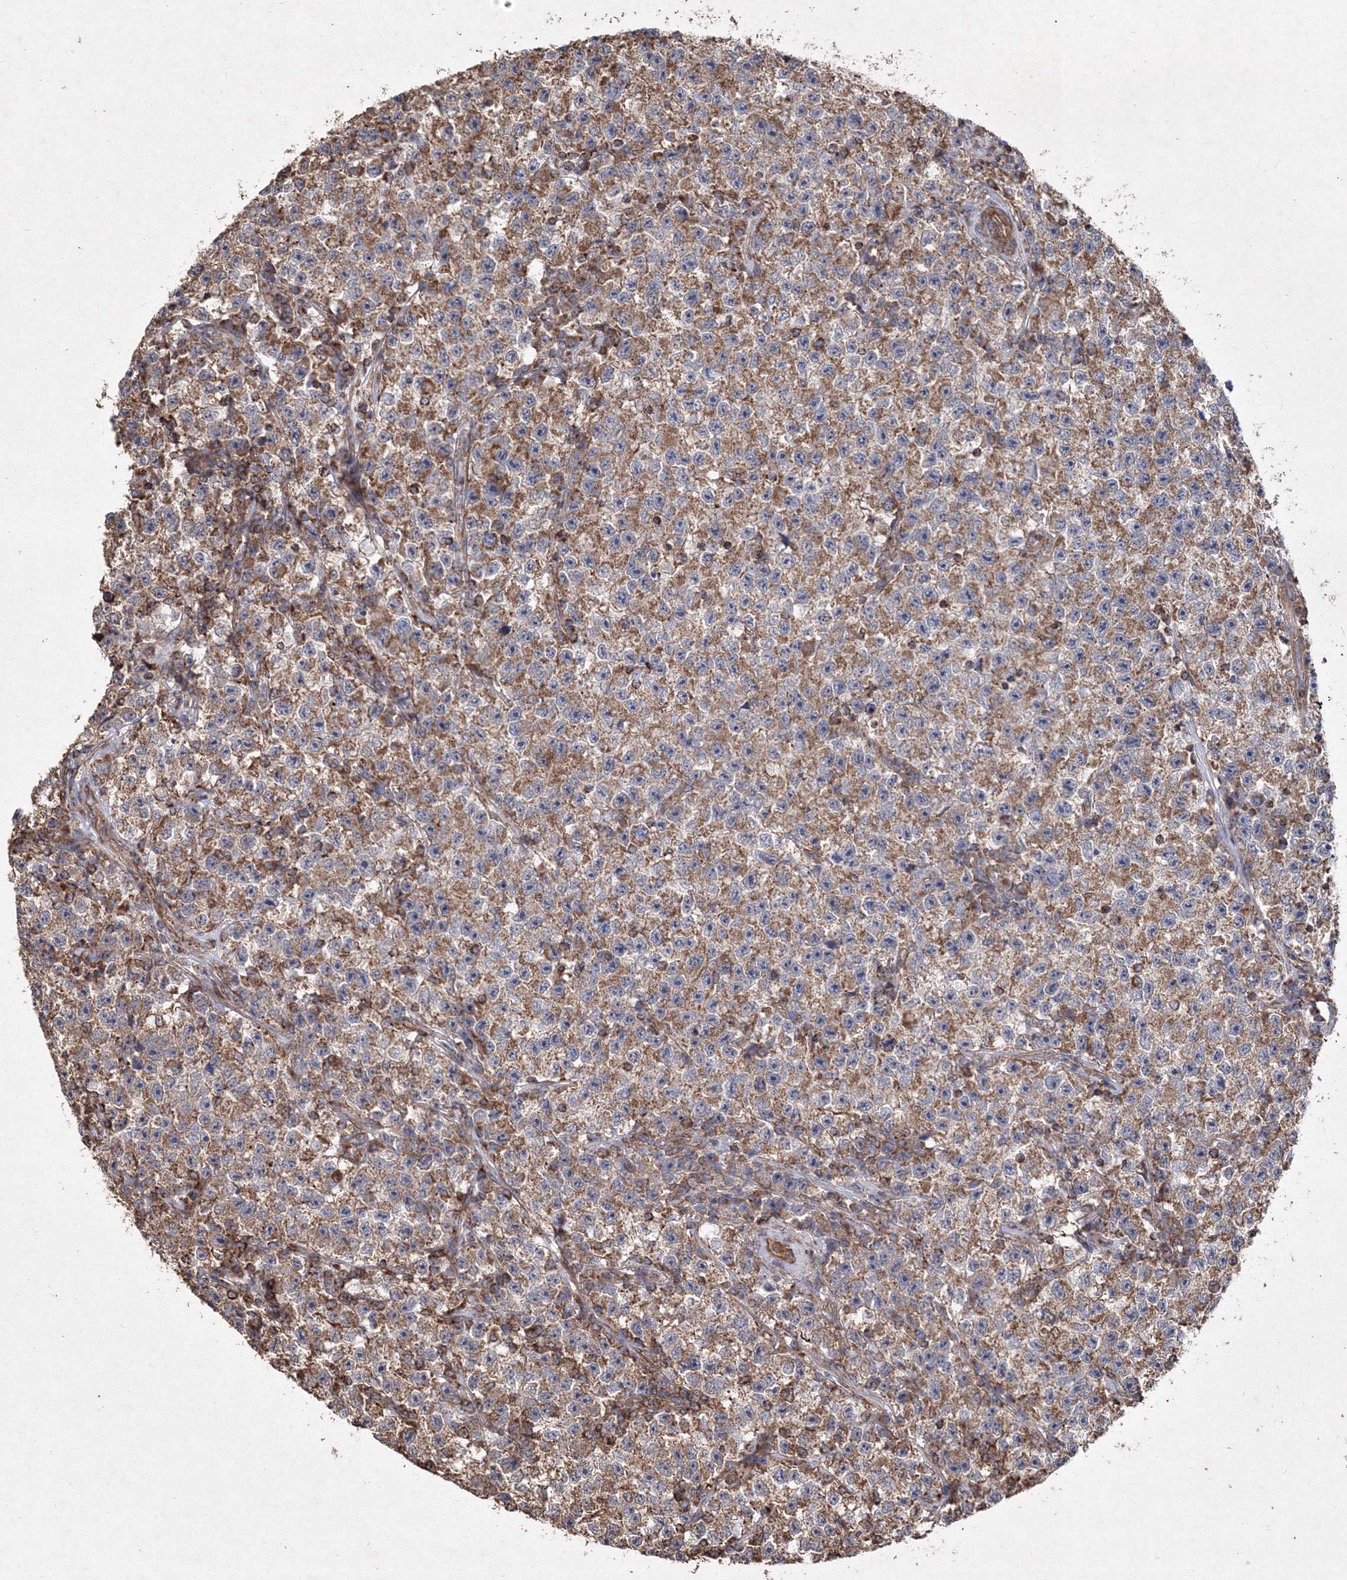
{"staining": {"intensity": "moderate", "quantity": "25%-75%", "location": "cytoplasmic/membranous"}, "tissue": "testis cancer", "cell_type": "Tumor cells", "image_type": "cancer", "snomed": [{"axis": "morphology", "description": "Seminoma, NOS"}, {"axis": "topography", "description": "Testis"}], "caption": "Tumor cells exhibit medium levels of moderate cytoplasmic/membranous expression in approximately 25%-75% of cells in seminoma (testis).", "gene": "TMEM139", "patient": {"sex": "male", "age": 22}}